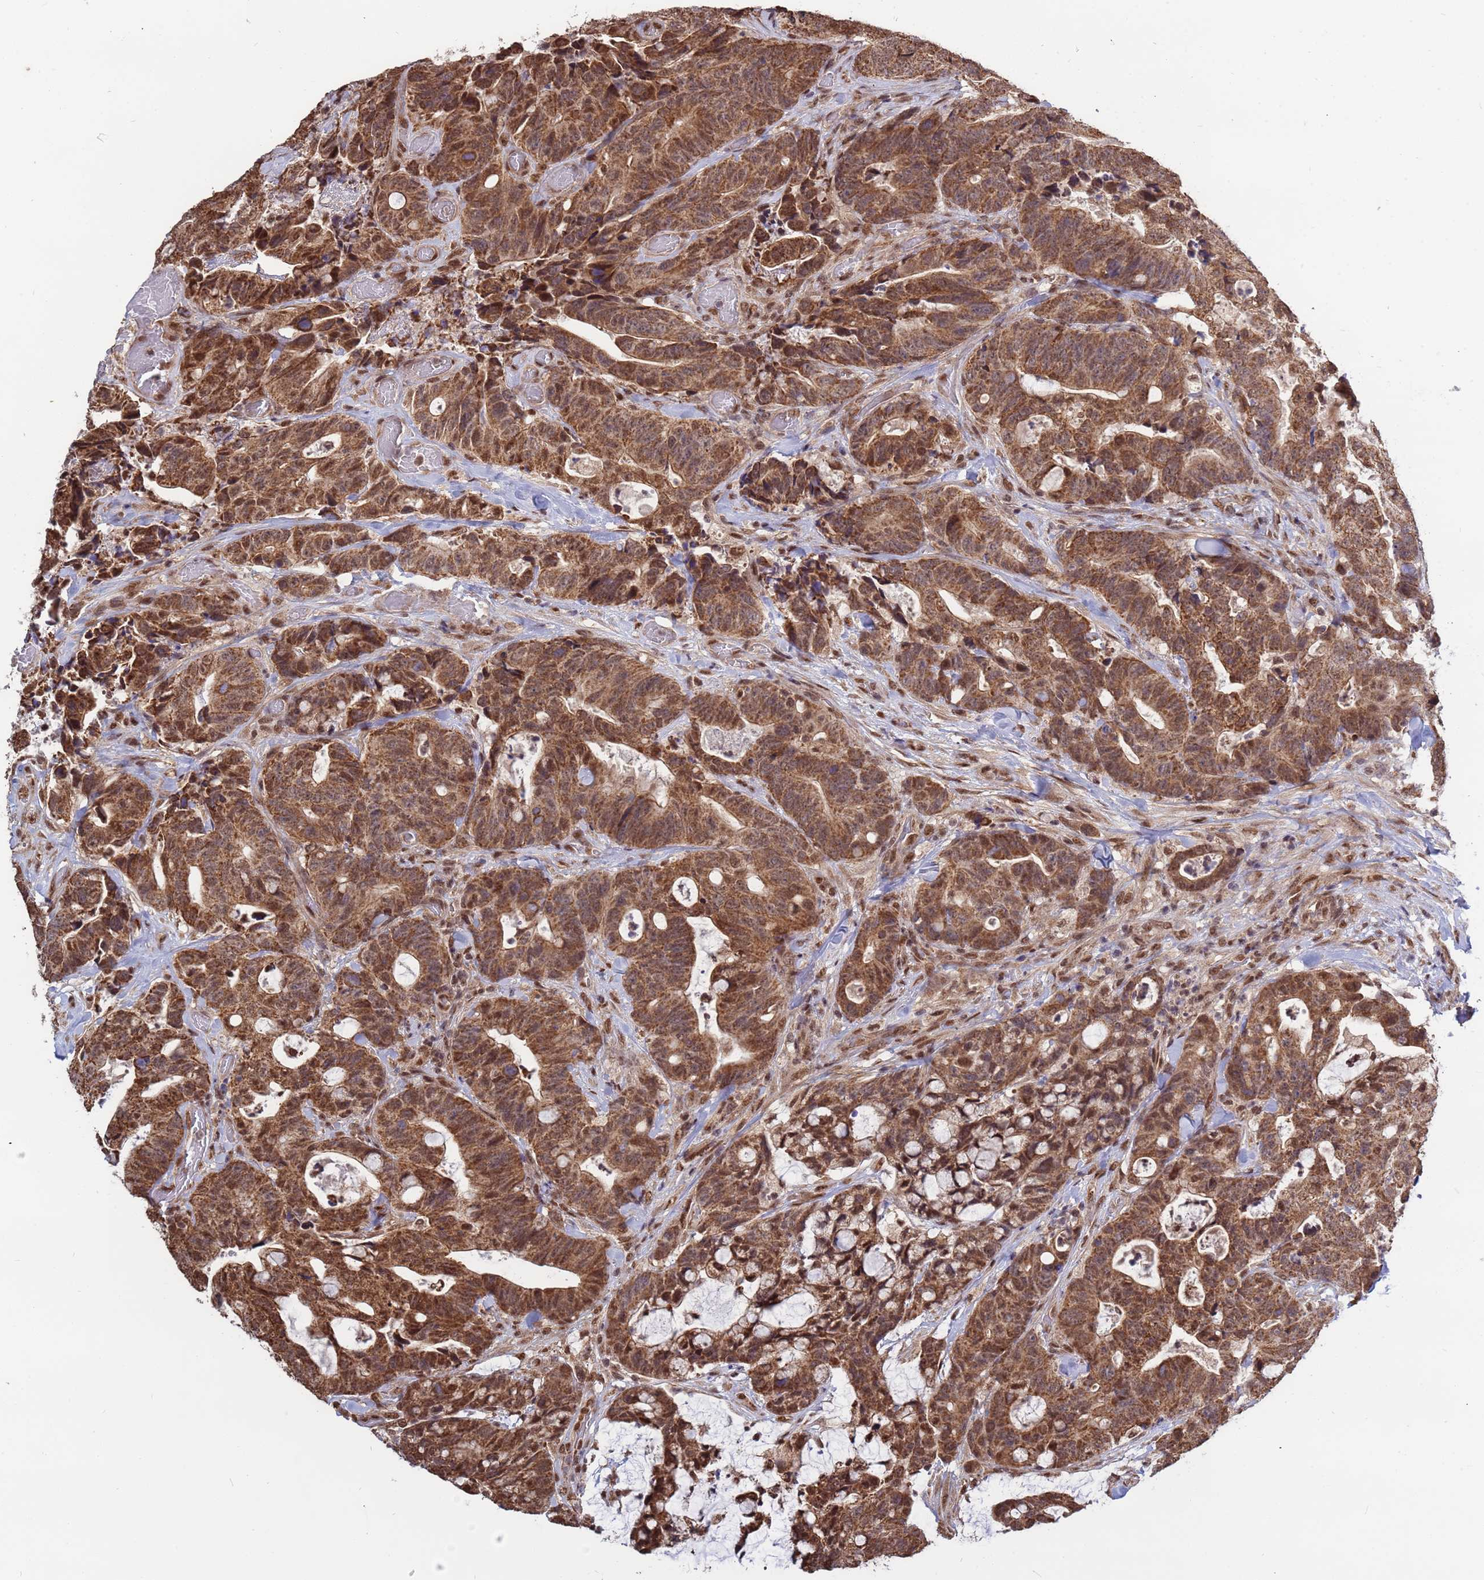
{"staining": {"intensity": "moderate", "quantity": ">75%", "location": "cytoplasmic/membranous,nuclear"}, "tissue": "colorectal cancer", "cell_type": "Tumor cells", "image_type": "cancer", "snomed": [{"axis": "morphology", "description": "Adenocarcinoma, NOS"}, {"axis": "topography", "description": "Colon"}], "caption": "A histopathology image of adenocarcinoma (colorectal) stained for a protein reveals moderate cytoplasmic/membranous and nuclear brown staining in tumor cells.", "gene": "DENND2B", "patient": {"sex": "female", "age": 82}}